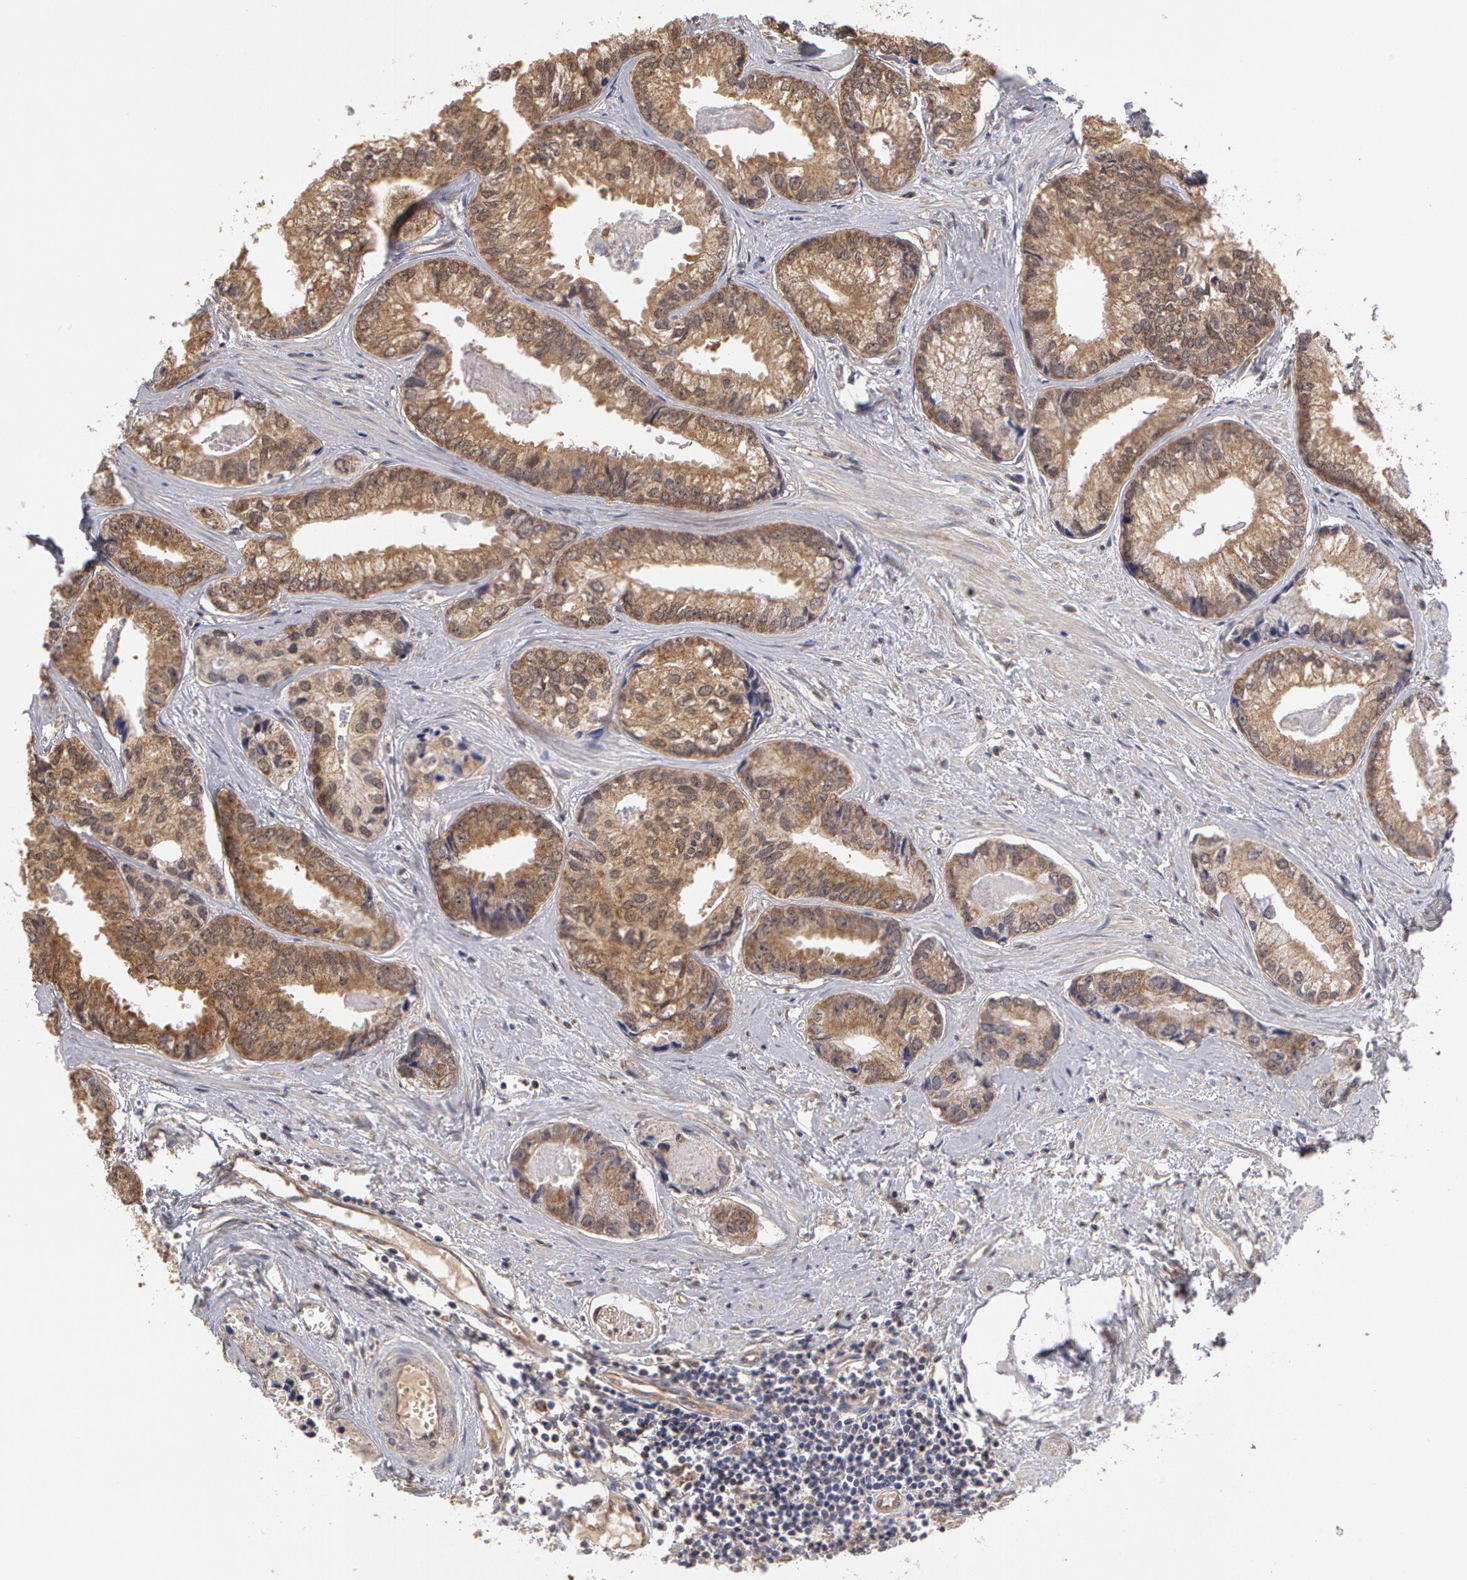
{"staining": {"intensity": "moderate", "quantity": ">75%", "location": "cytoplasmic/membranous"}, "tissue": "prostate cancer", "cell_type": "Tumor cells", "image_type": "cancer", "snomed": [{"axis": "morphology", "description": "Adenocarcinoma, High grade"}, {"axis": "topography", "description": "Prostate"}], "caption": "IHC of human prostate cancer (adenocarcinoma (high-grade)) displays medium levels of moderate cytoplasmic/membranous staining in about >75% of tumor cells.", "gene": "MPST", "patient": {"sex": "male", "age": 56}}